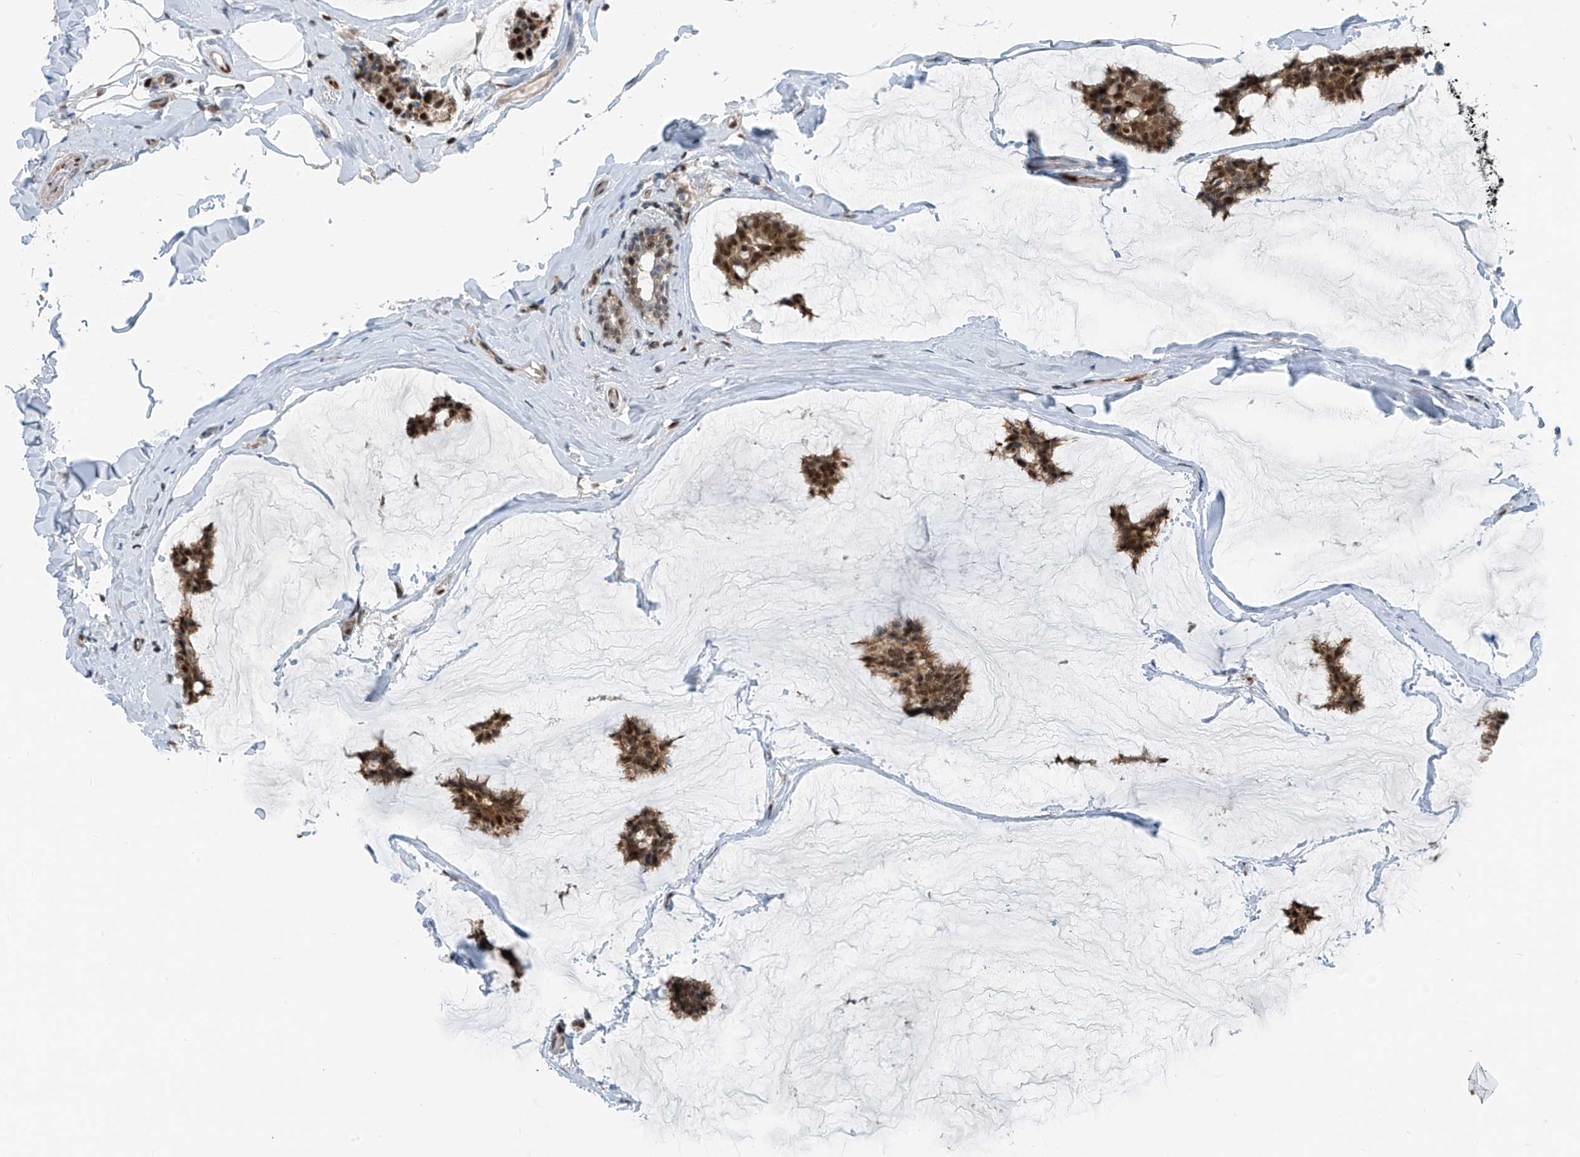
{"staining": {"intensity": "strong", "quantity": ">75%", "location": "nuclear"}, "tissue": "breast cancer", "cell_type": "Tumor cells", "image_type": "cancer", "snomed": [{"axis": "morphology", "description": "Duct carcinoma"}, {"axis": "topography", "description": "Breast"}], "caption": "This histopathology image exhibits IHC staining of human breast infiltrating ductal carcinoma, with high strong nuclear expression in about >75% of tumor cells.", "gene": "RBP7", "patient": {"sex": "female", "age": 93}}